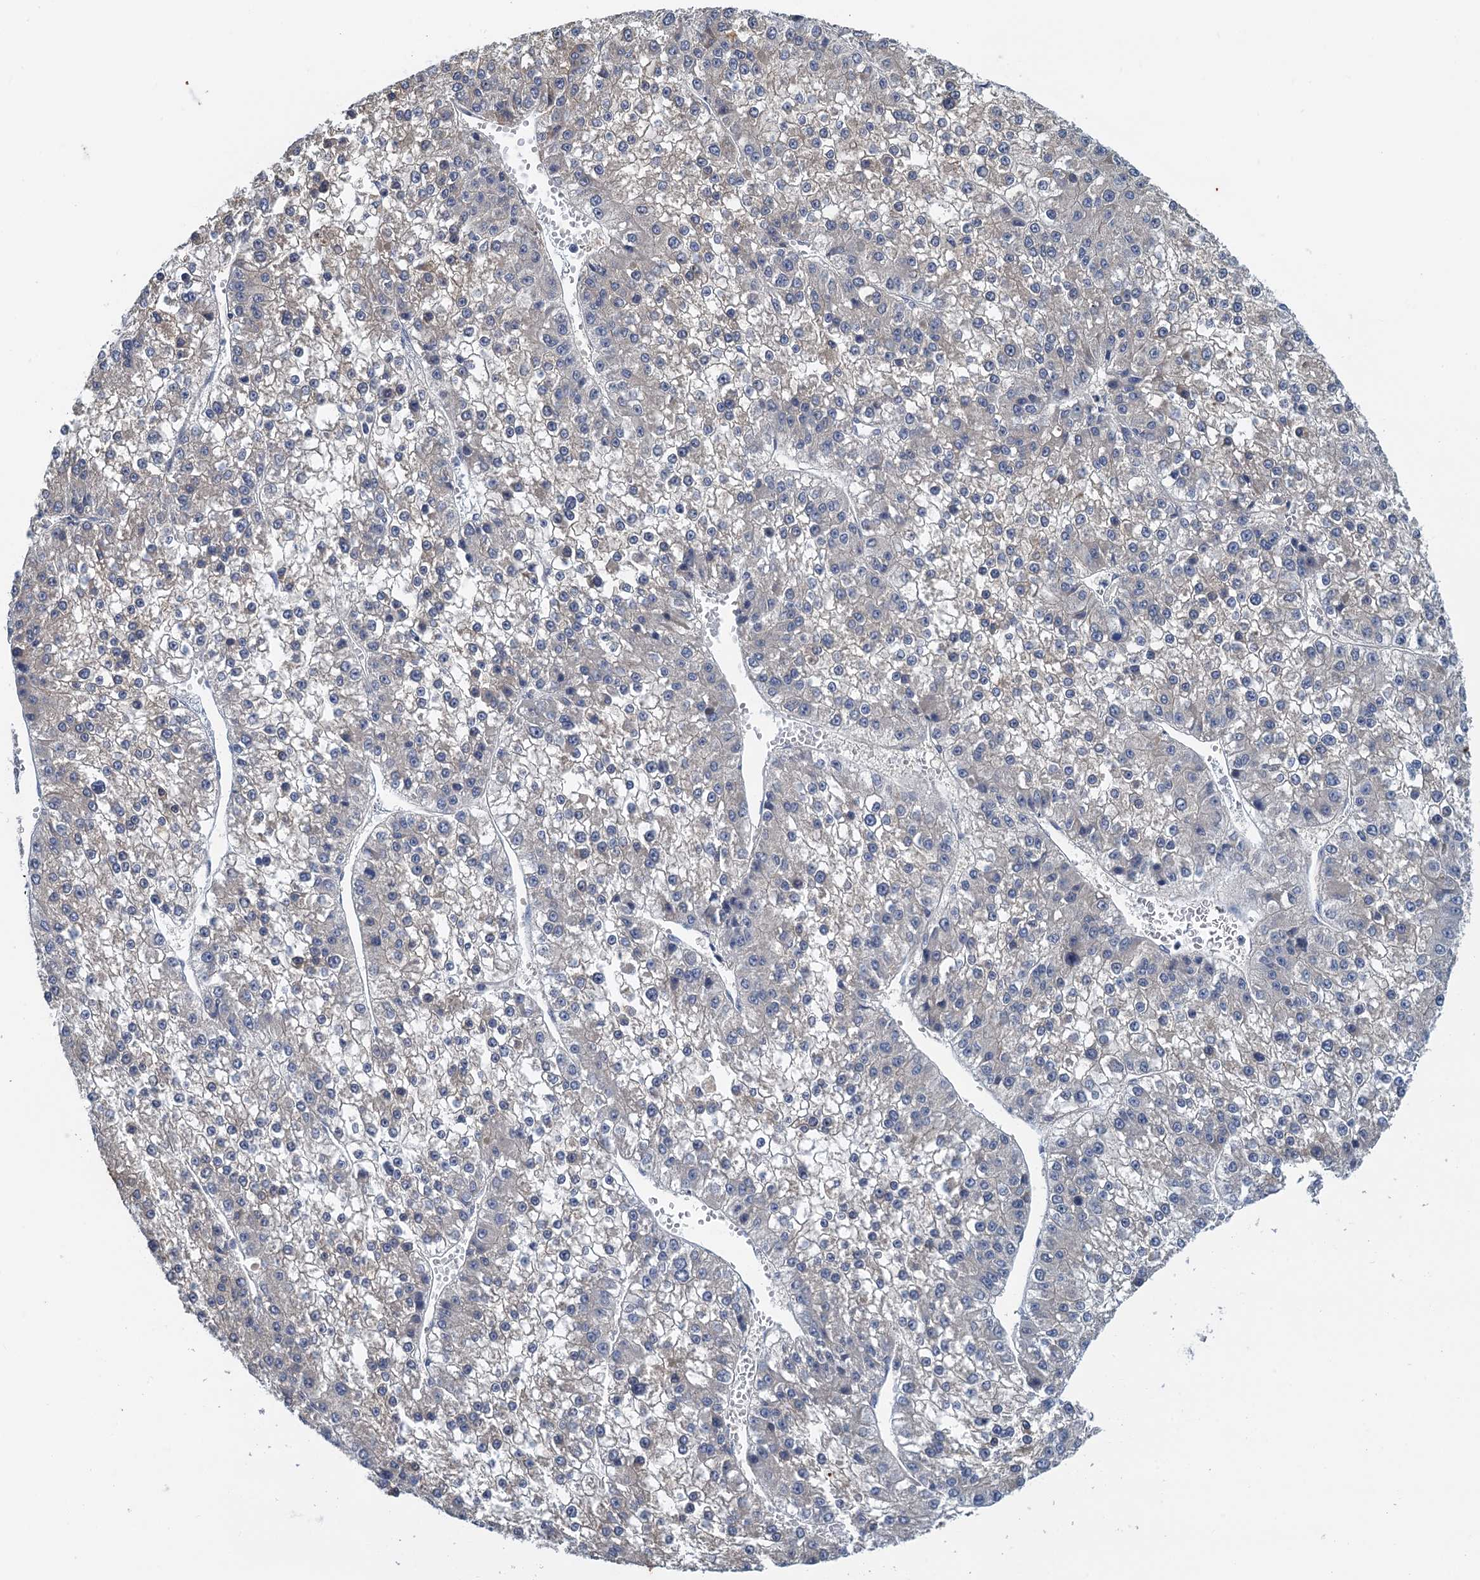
{"staining": {"intensity": "negative", "quantity": "none", "location": "none"}, "tissue": "liver cancer", "cell_type": "Tumor cells", "image_type": "cancer", "snomed": [{"axis": "morphology", "description": "Carcinoma, Hepatocellular, NOS"}, {"axis": "topography", "description": "Liver"}], "caption": "Hepatocellular carcinoma (liver) stained for a protein using immunohistochemistry (IHC) reveals no expression tumor cells.", "gene": "MRFAP1", "patient": {"sex": "female", "age": 73}}